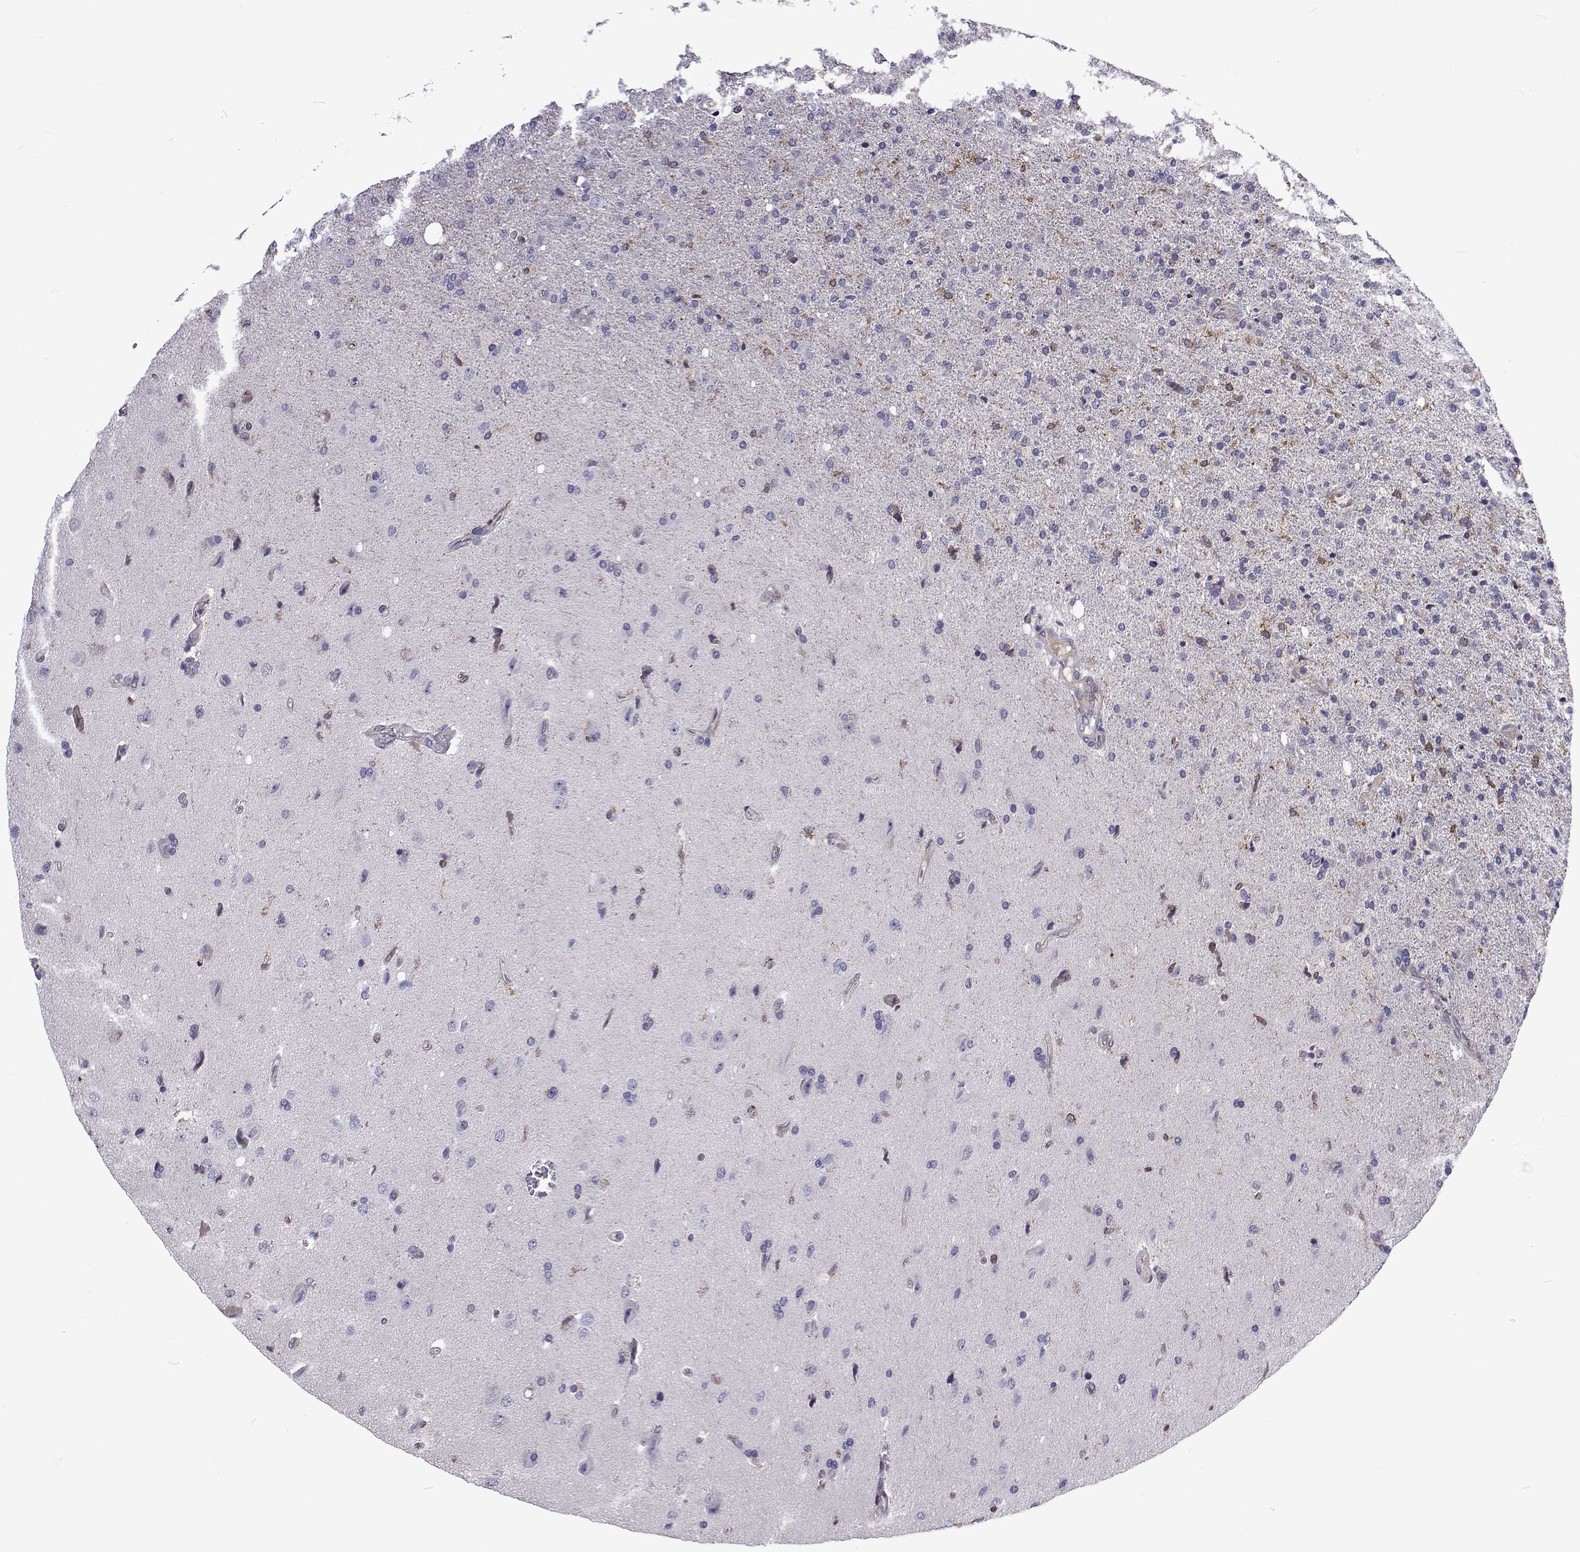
{"staining": {"intensity": "negative", "quantity": "none", "location": "none"}, "tissue": "glioma", "cell_type": "Tumor cells", "image_type": "cancer", "snomed": [{"axis": "morphology", "description": "Glioma, malignant, High grade"}, {"axis": "topography", "description": "Cerebral cortex"}], "caption": "Human malignant high-grade glioma stained for a protein using immunohistochemistry (IHC) reveals no positivity in tumor cells.", "gene": "TCF15", "patient": {"sex": "male", "age": 70}}